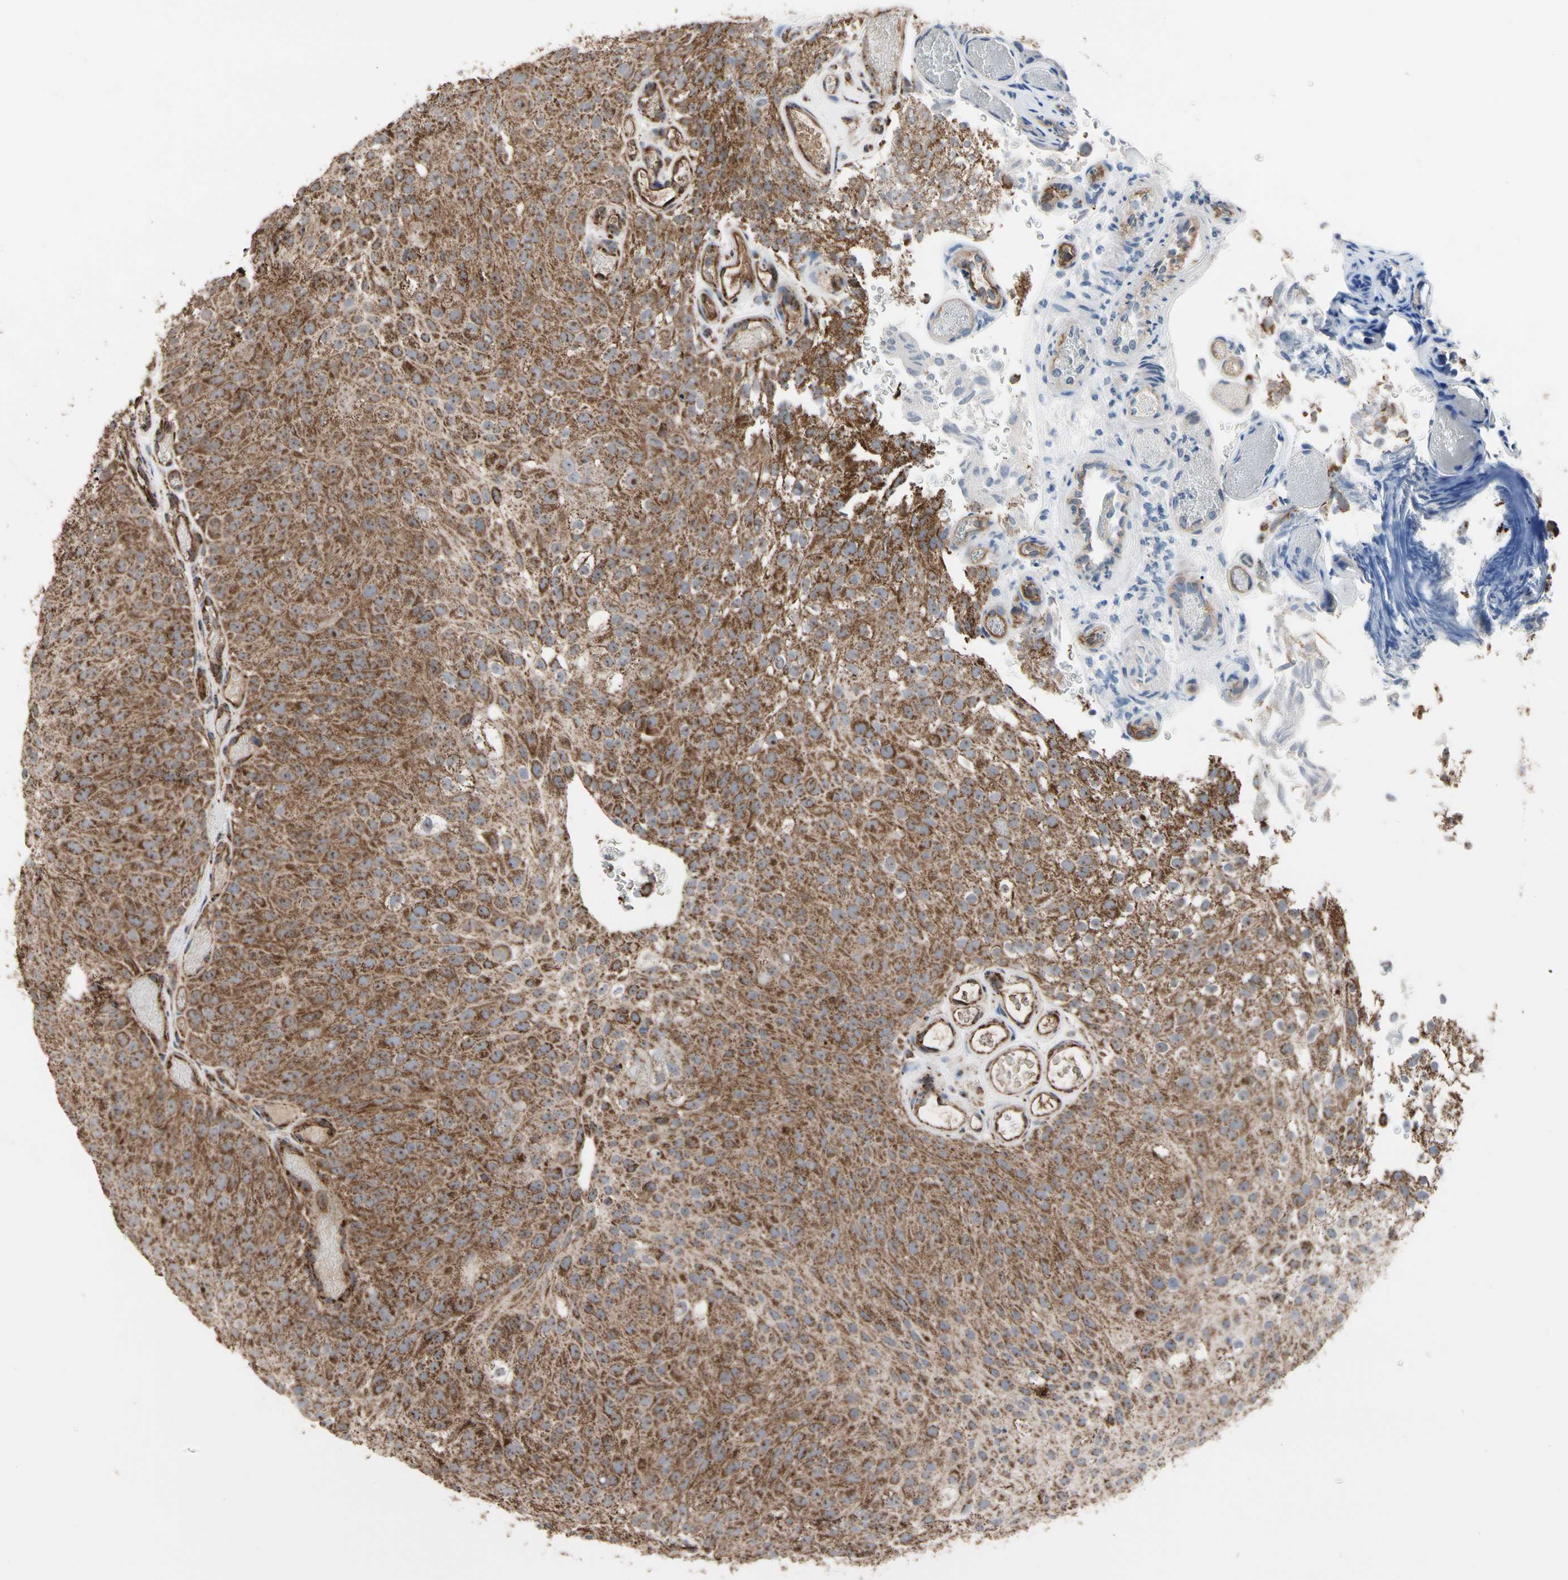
{"staining": {"intensity": "strong", "quantity": ">75%", "location": "cytoplasmic/membranous"}, "tissue": "urothelial cancer", "cell_type": "Tumor cells", "image_type": "cancer", "snomed": [{"axis": "morphology", "description": "Urothelial carcinoma, Low grade"}, {"axis": "topography", "description": "Urinary bladder"}], "caption": "Immunohistochemical staining of urothelial carcinoma (low-grade) demonstrates high levels of strong cytoplasmic/membranous protein staining in approximately >75% of tumor cells.", "gene": "FAM110B", "patient": {"sex": "male", "age": 78}}